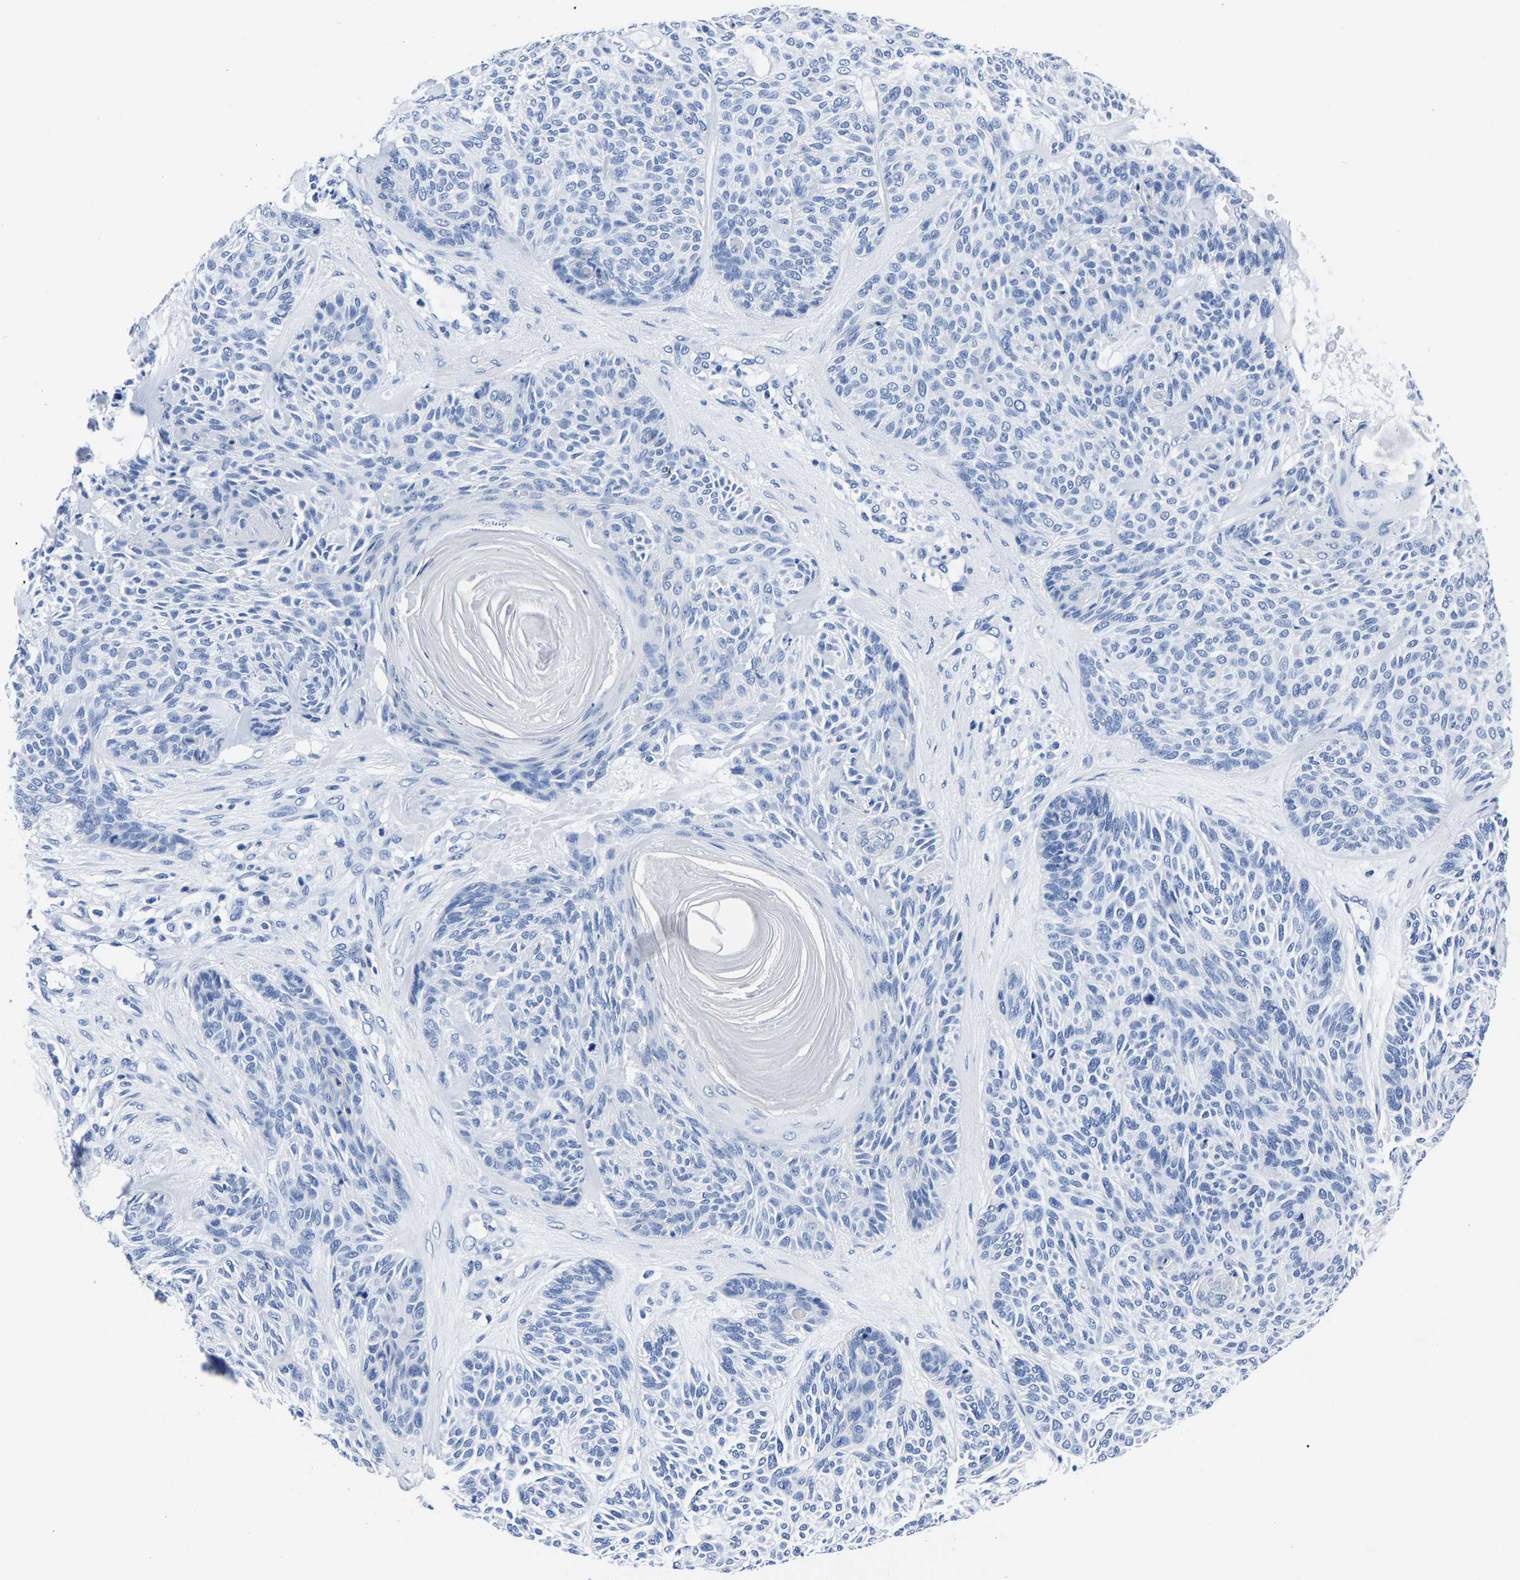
{"staining": {"intensity": "negative", "quantity": "none", "location": "none"}, "tissue": "skin cancer", "cell_type": "Tumor cells", "image_type": "cancer", "snomed": [{"axis": "morphology", "description": "Basal cell carcinoma"}, {"axis": "topography", "description": "Skin"}], "caption": "Immunohistochemistry (IHC) of human skin cancer shows no positivity in tumor cells.", "gene": "IMPG2", "patient": {"sex": "male", "age": 55}}